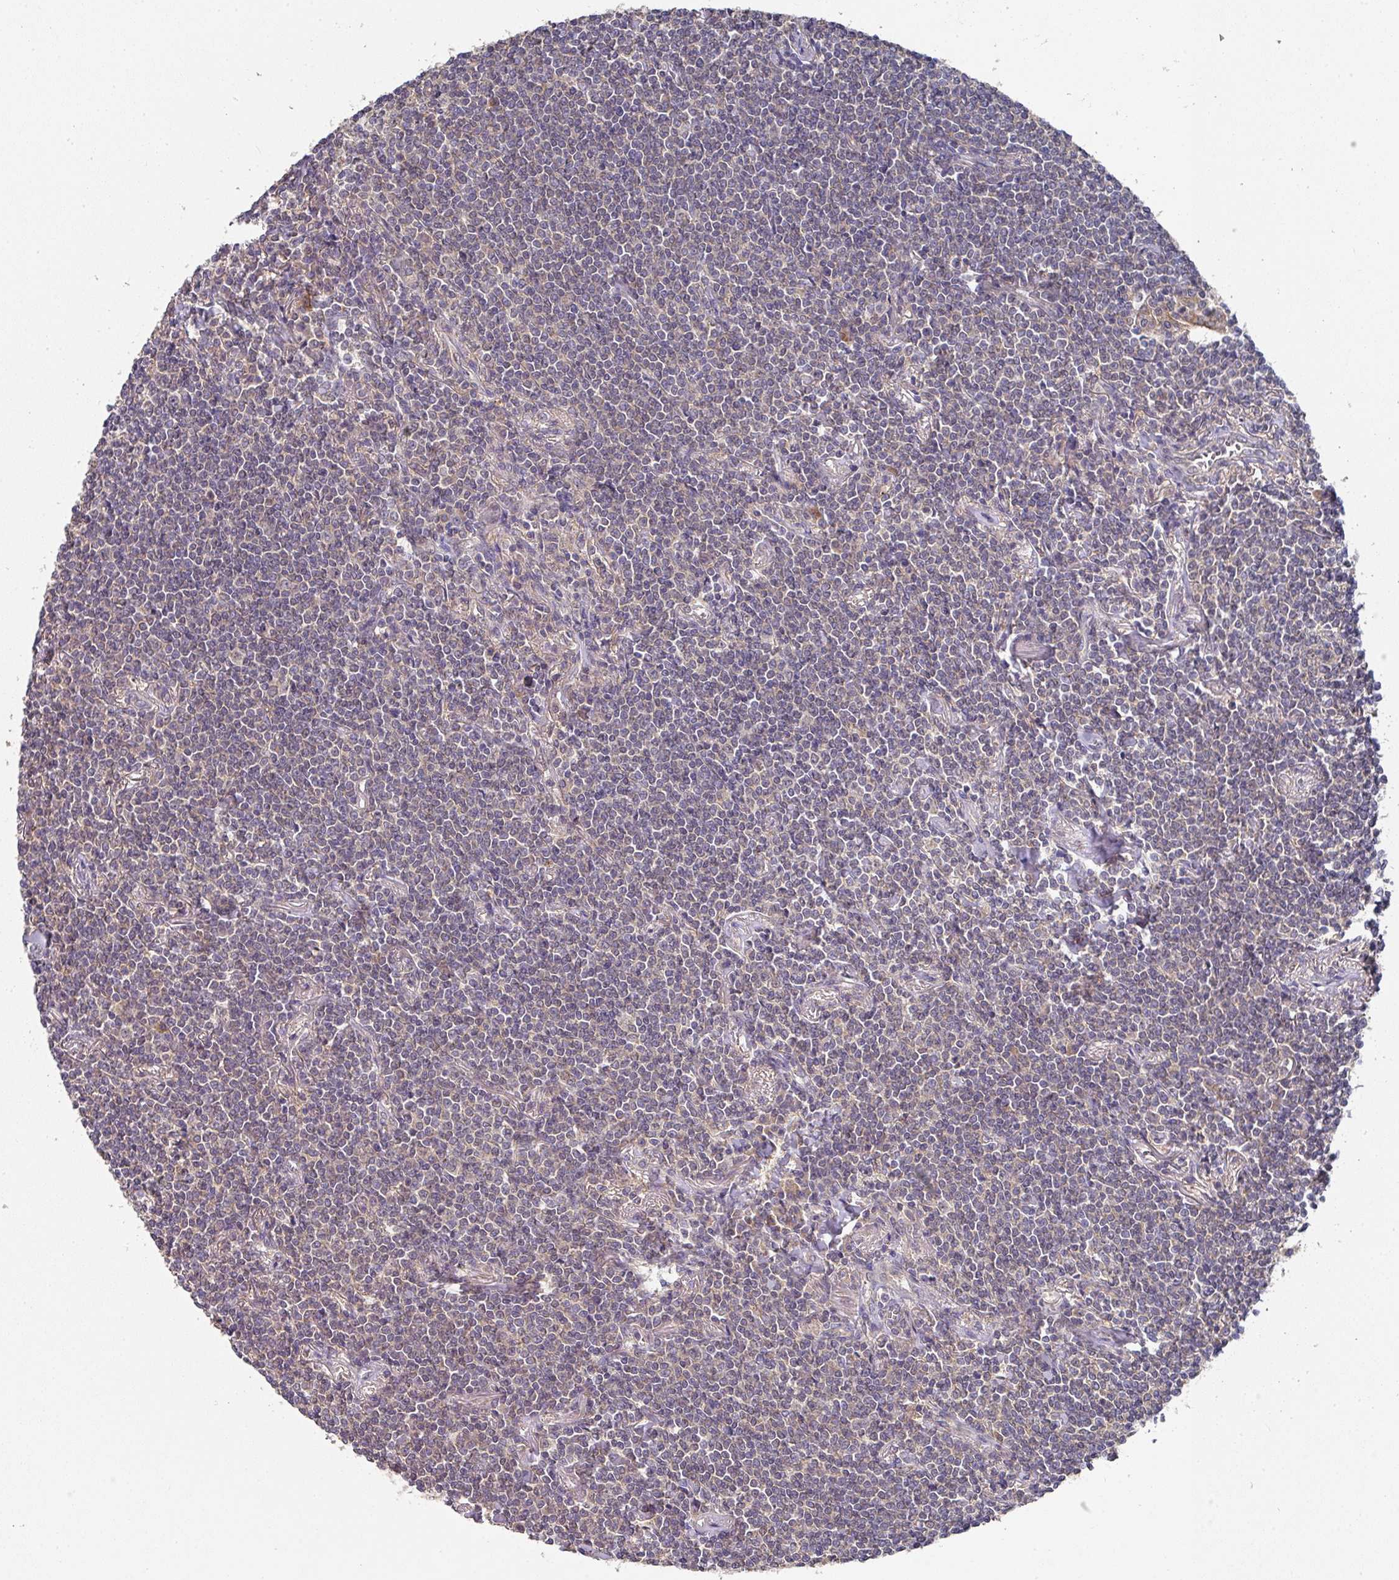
{"staining": {"intensity": "weak", "quantity": "25%-75%", "location": "cytoplasmic/membranous"}, "tissue": "lymphoma", "cell_type": "Tumor cells", "image_type": "cancer", "snomed": [{"axis": "morphology", "description": "Malignant lymphoma, non-Hodgkin's type, Low grade"}, {"axis": "topography", "description": "Lung"}], "caption": "Immunohistochemistry histopathology image of human lymphoma stained for a protein (brown), which displays low levels of weak cytoplasmic/membranous positivity in about 25%-75% of tumor cells.", "gene": "EXTL3", "patient": {"sex": "female", "age": 71}}